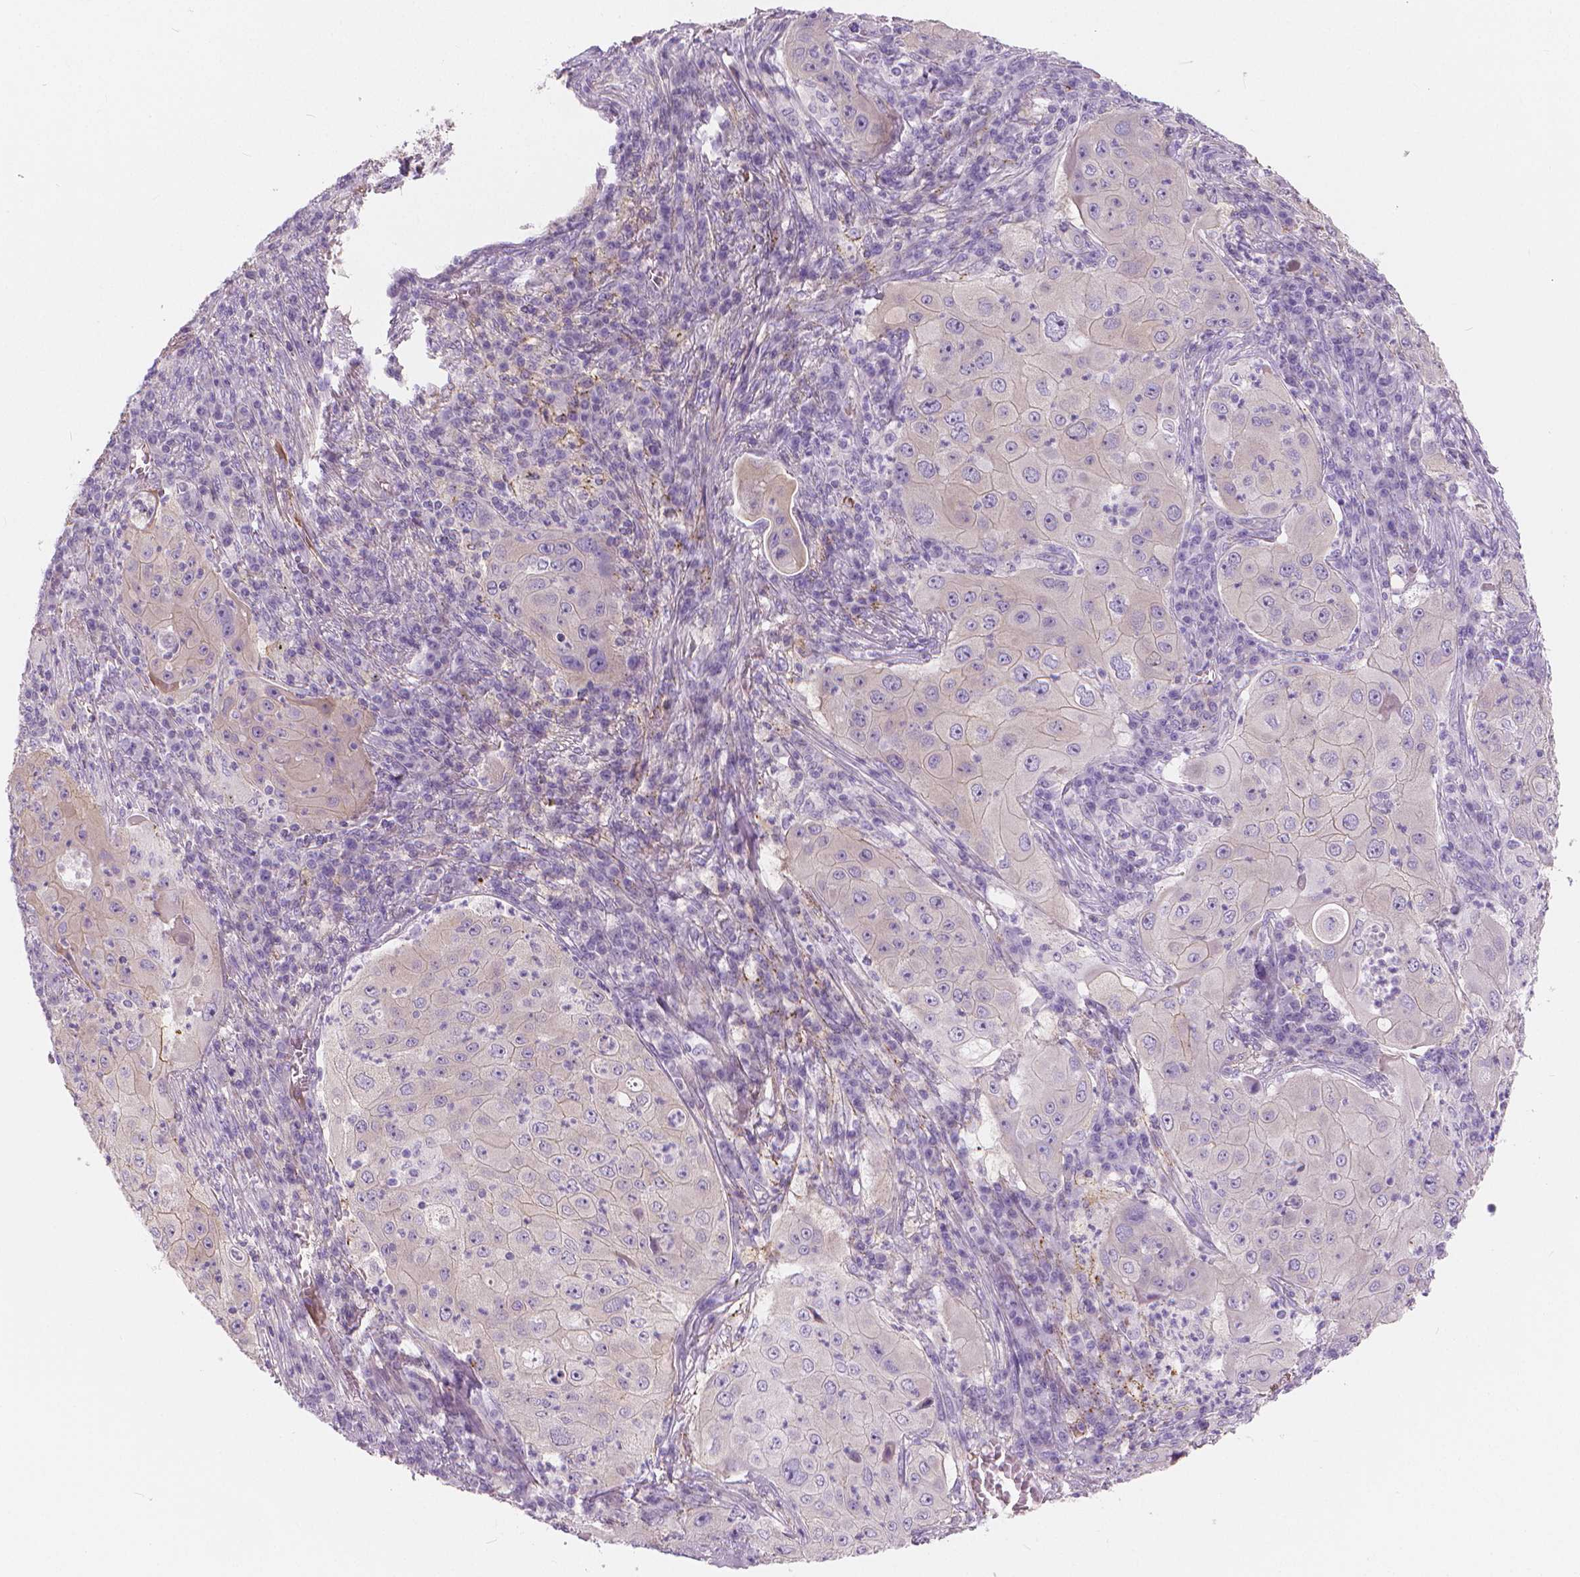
{"staining": {"intensity": "negative", "quantity": "none", "location": "none"}, "tissue": "lung cancer", "cell_type": "Tumor cells", "image_type": "cancer", "snomed": [{"axis": "morphology", "description": "Squamous cell carcinoma, NOS"}, {"axis": "topography", "description": "Lung"}], "caption": "There is no significant positivity in tumor cells of squamous cell carcinoma (lung).", "gene": "APOA4", "patient": {"sex": "female", "age": 59}}